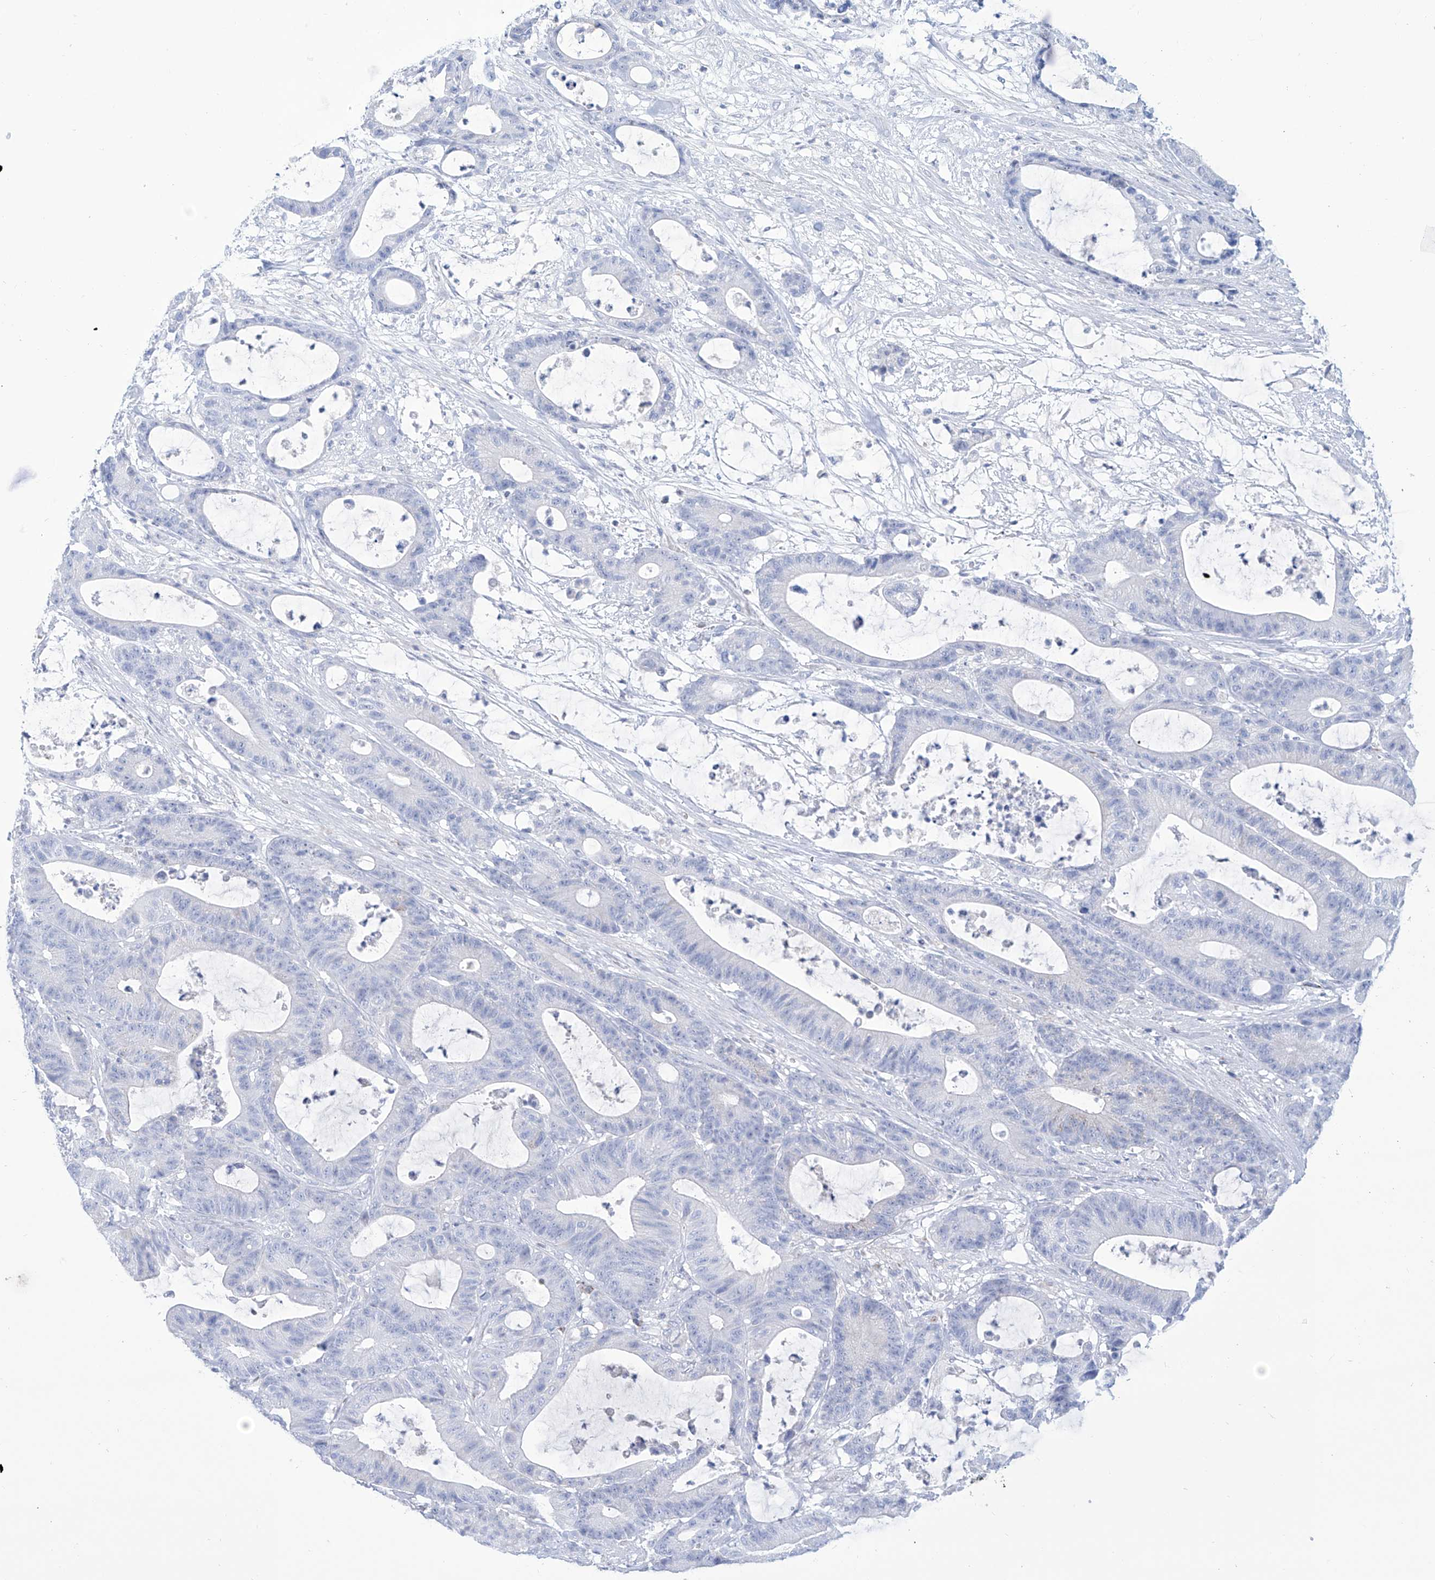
{"staining": {"intensity": "negative", "quantity": "none", "location": "none"}, "tissue": "colorectal cancer", "cell_type": "Tumor cells", "image_type": "cancer", "snomed": [{"axis": "morphology", "description": "Adenocarcinoma, NOS"}, {"axis": "topography", "description": "Colon"}], "caption": "Histopathology image shows no protein staining in tumor cells of colorectal adenocarcinoma tissue. Nuclei are stained in blue.", "gene": "ALDH6A1", "patient": {"sex": "female", "age": 84}}